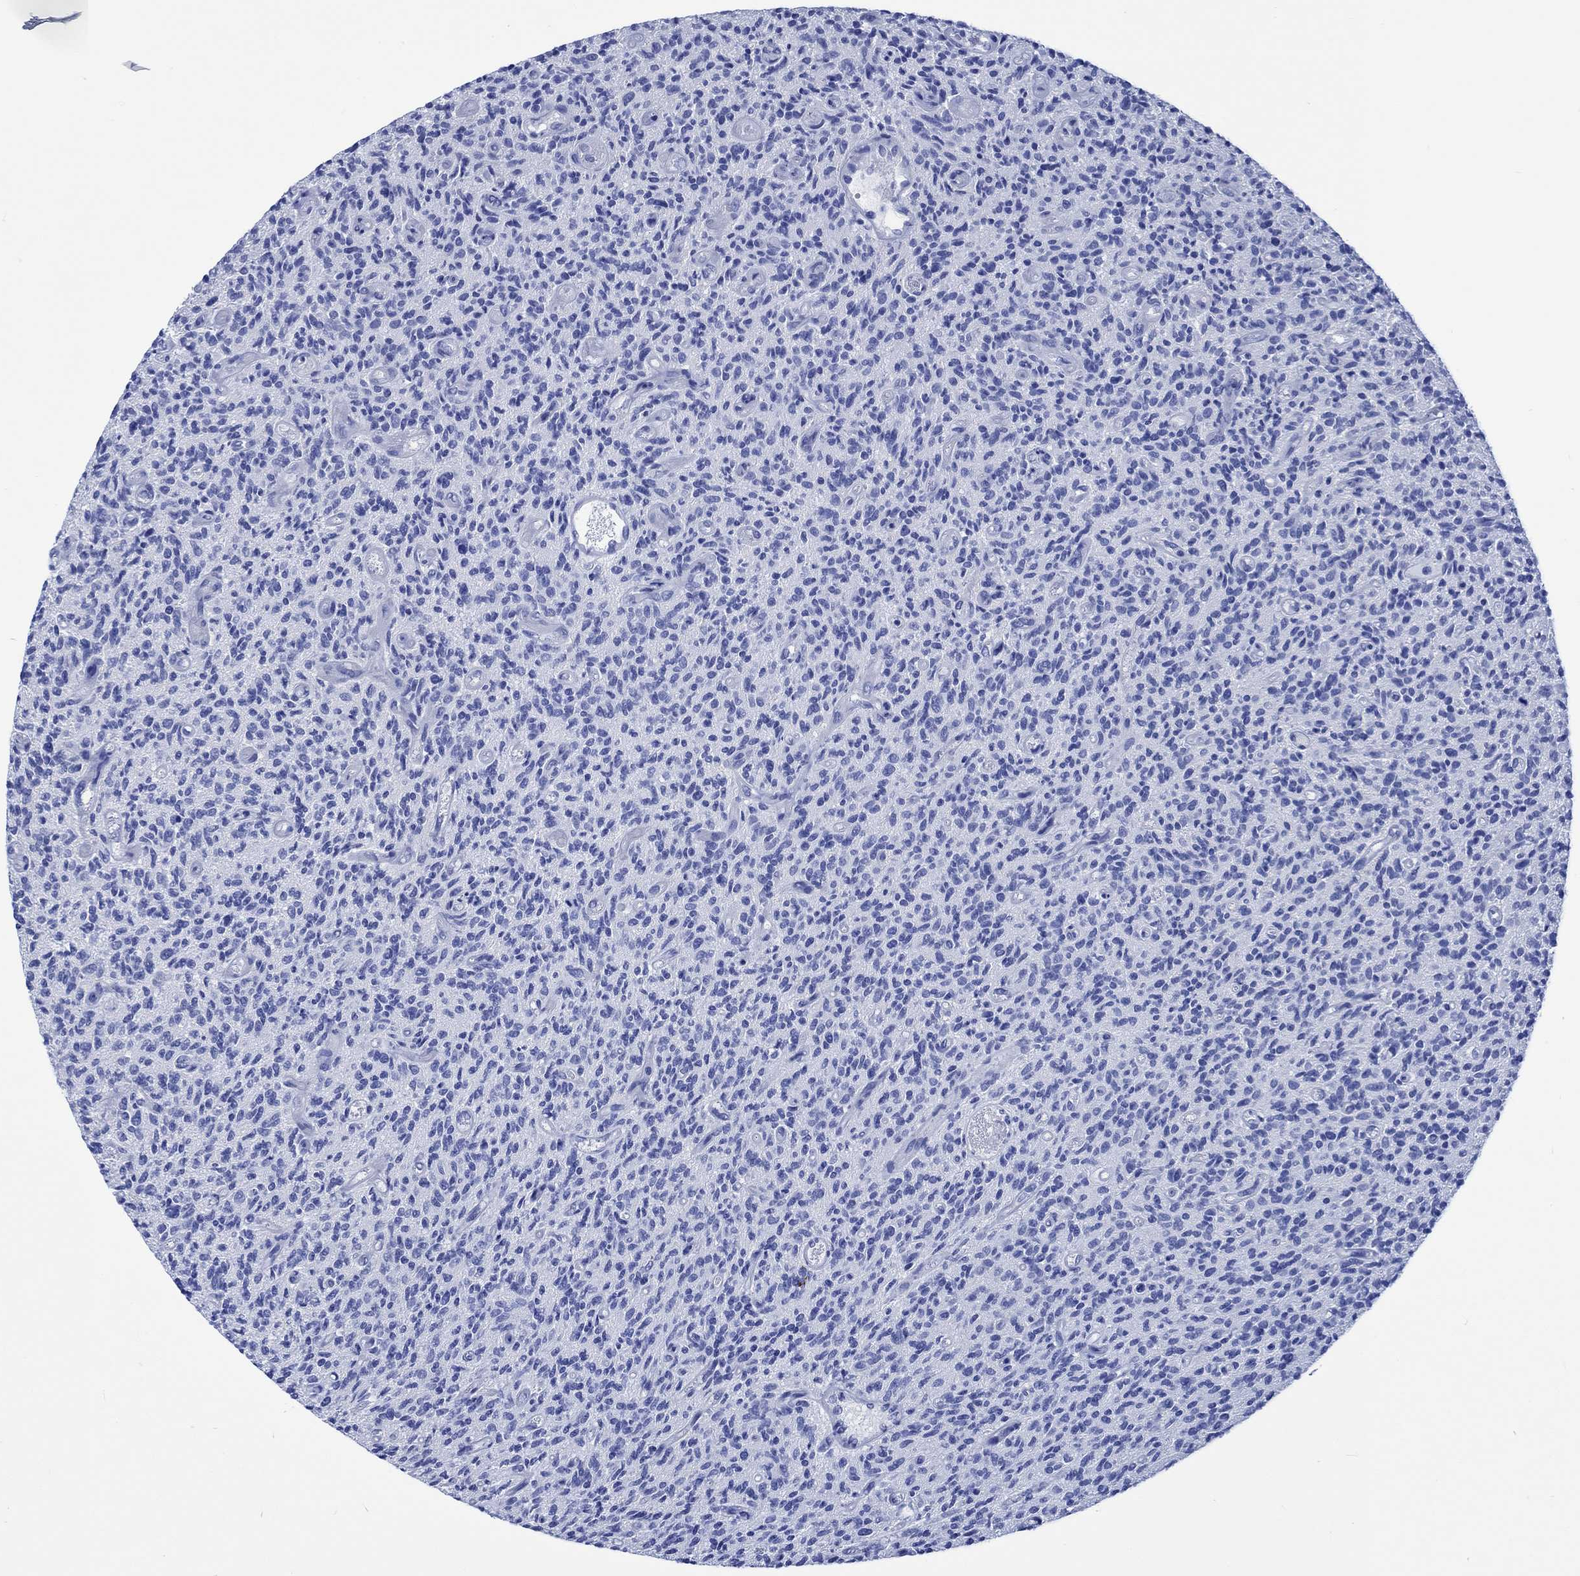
{"staining": {"intensity": "negative", "quantity": "none", "location": "none"}, "tissue": "glioma", "cell_type": "Tumor cells", "image_type": "cancer", "snomed": [{"axis": "morphology", "description": "Glioma, malignant, High grade"}, {"axis": "topography", "description": "Brain"}], "caption": "An immunohistochemistry (IHC) micrograph of malignant high-grade glioma is shown. There is no staining in tumor cells of malignant high-grade glioma.", "gene": "PTPRN2", "patient": {"sex": "male", "age": 64}}